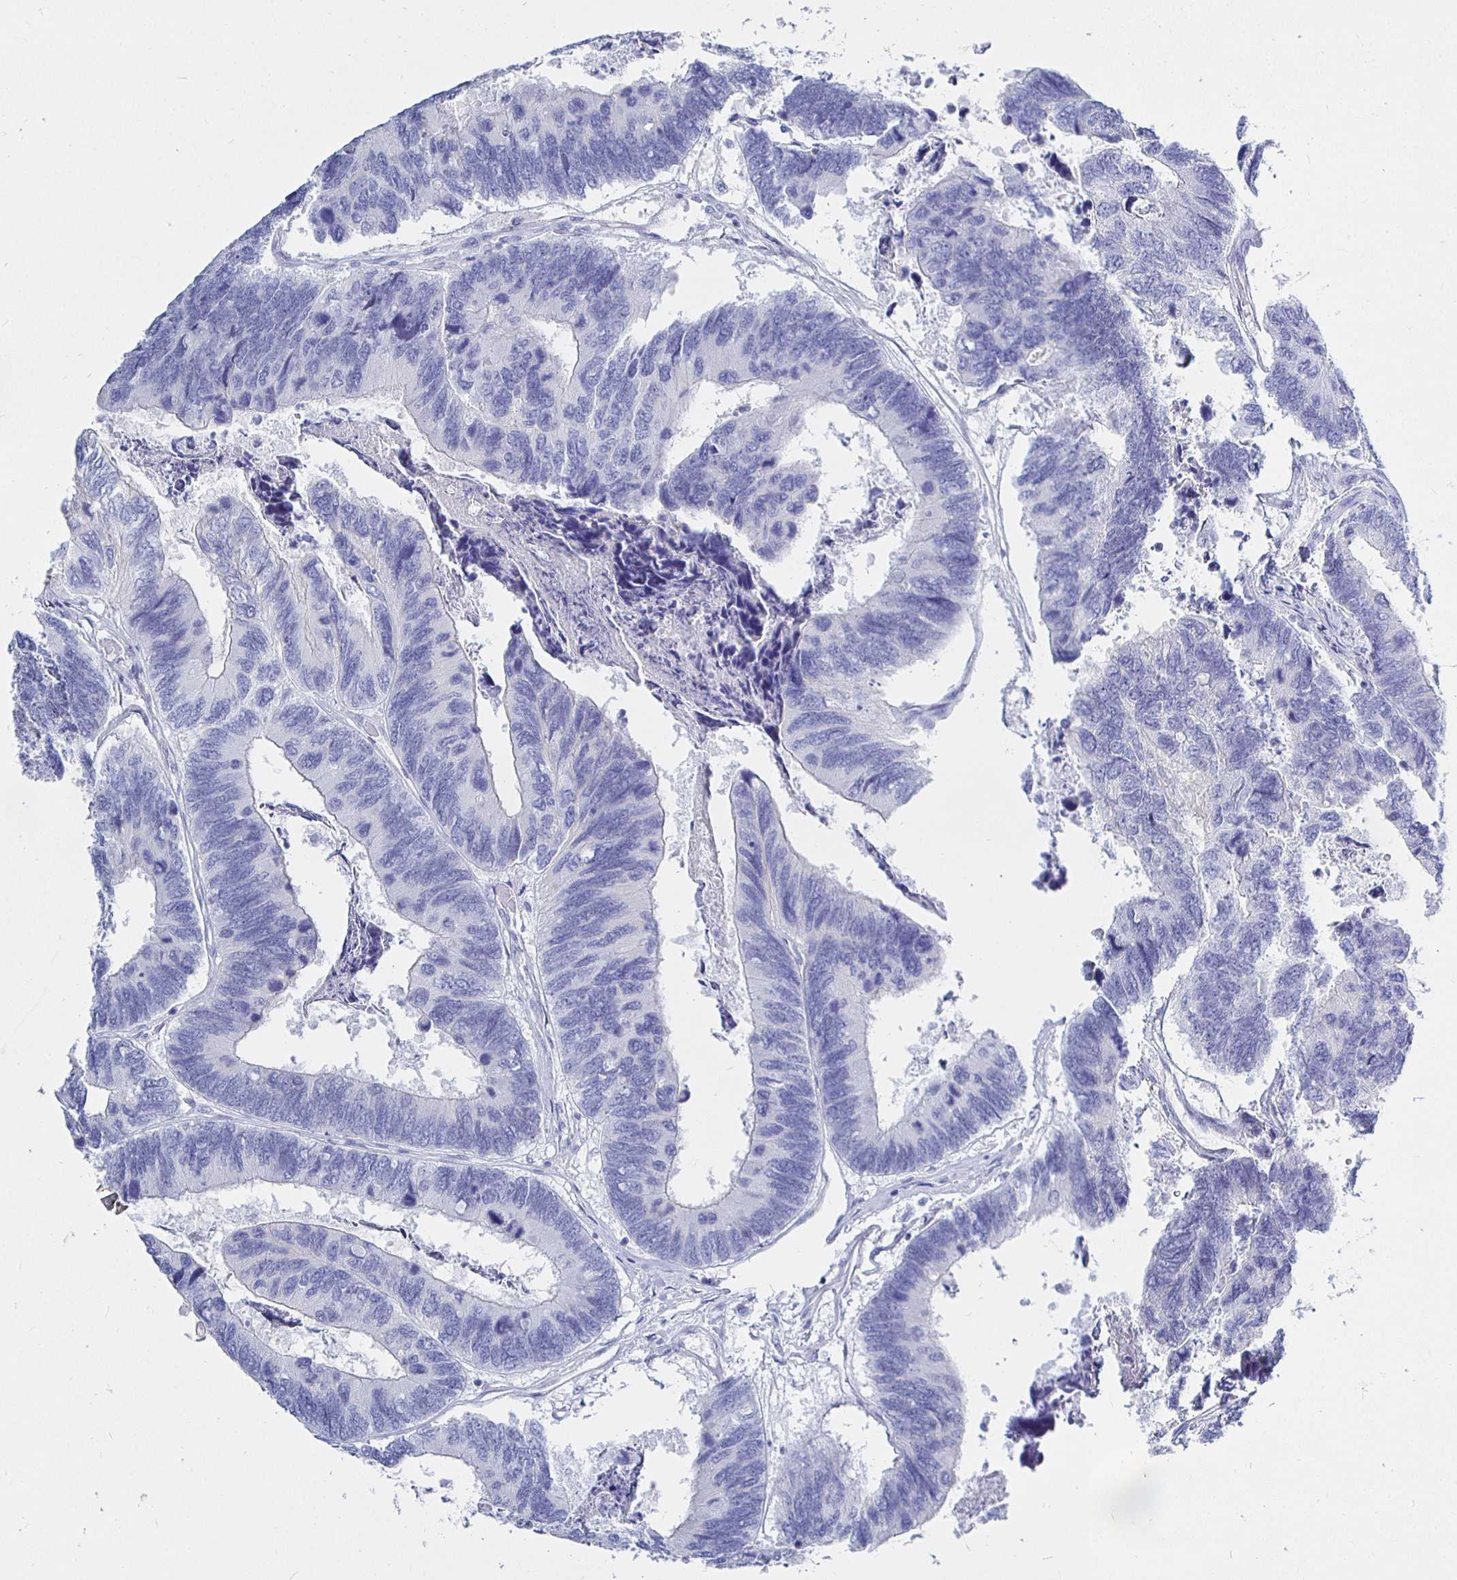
{"staining": {"intensity": "negative", "quantity": "none", "location": "none"}, "tissue": "colorectal cancer", "cell_type": "Tumor cells", "image_type": "cancer", "snomed": [{"axis": "morphology", "description": "Adenocarcinoma, NOS"}, {"axis": "topography", "description": "Colon"}], "caption": "Immunohistochemistry (IHC) micrograph of human colorectal cancer stained for a protein (brown), which demonstrates no expression in tumor cells.", "gene": "UMOD", "patient": {"sex": "female", "age": 67}}